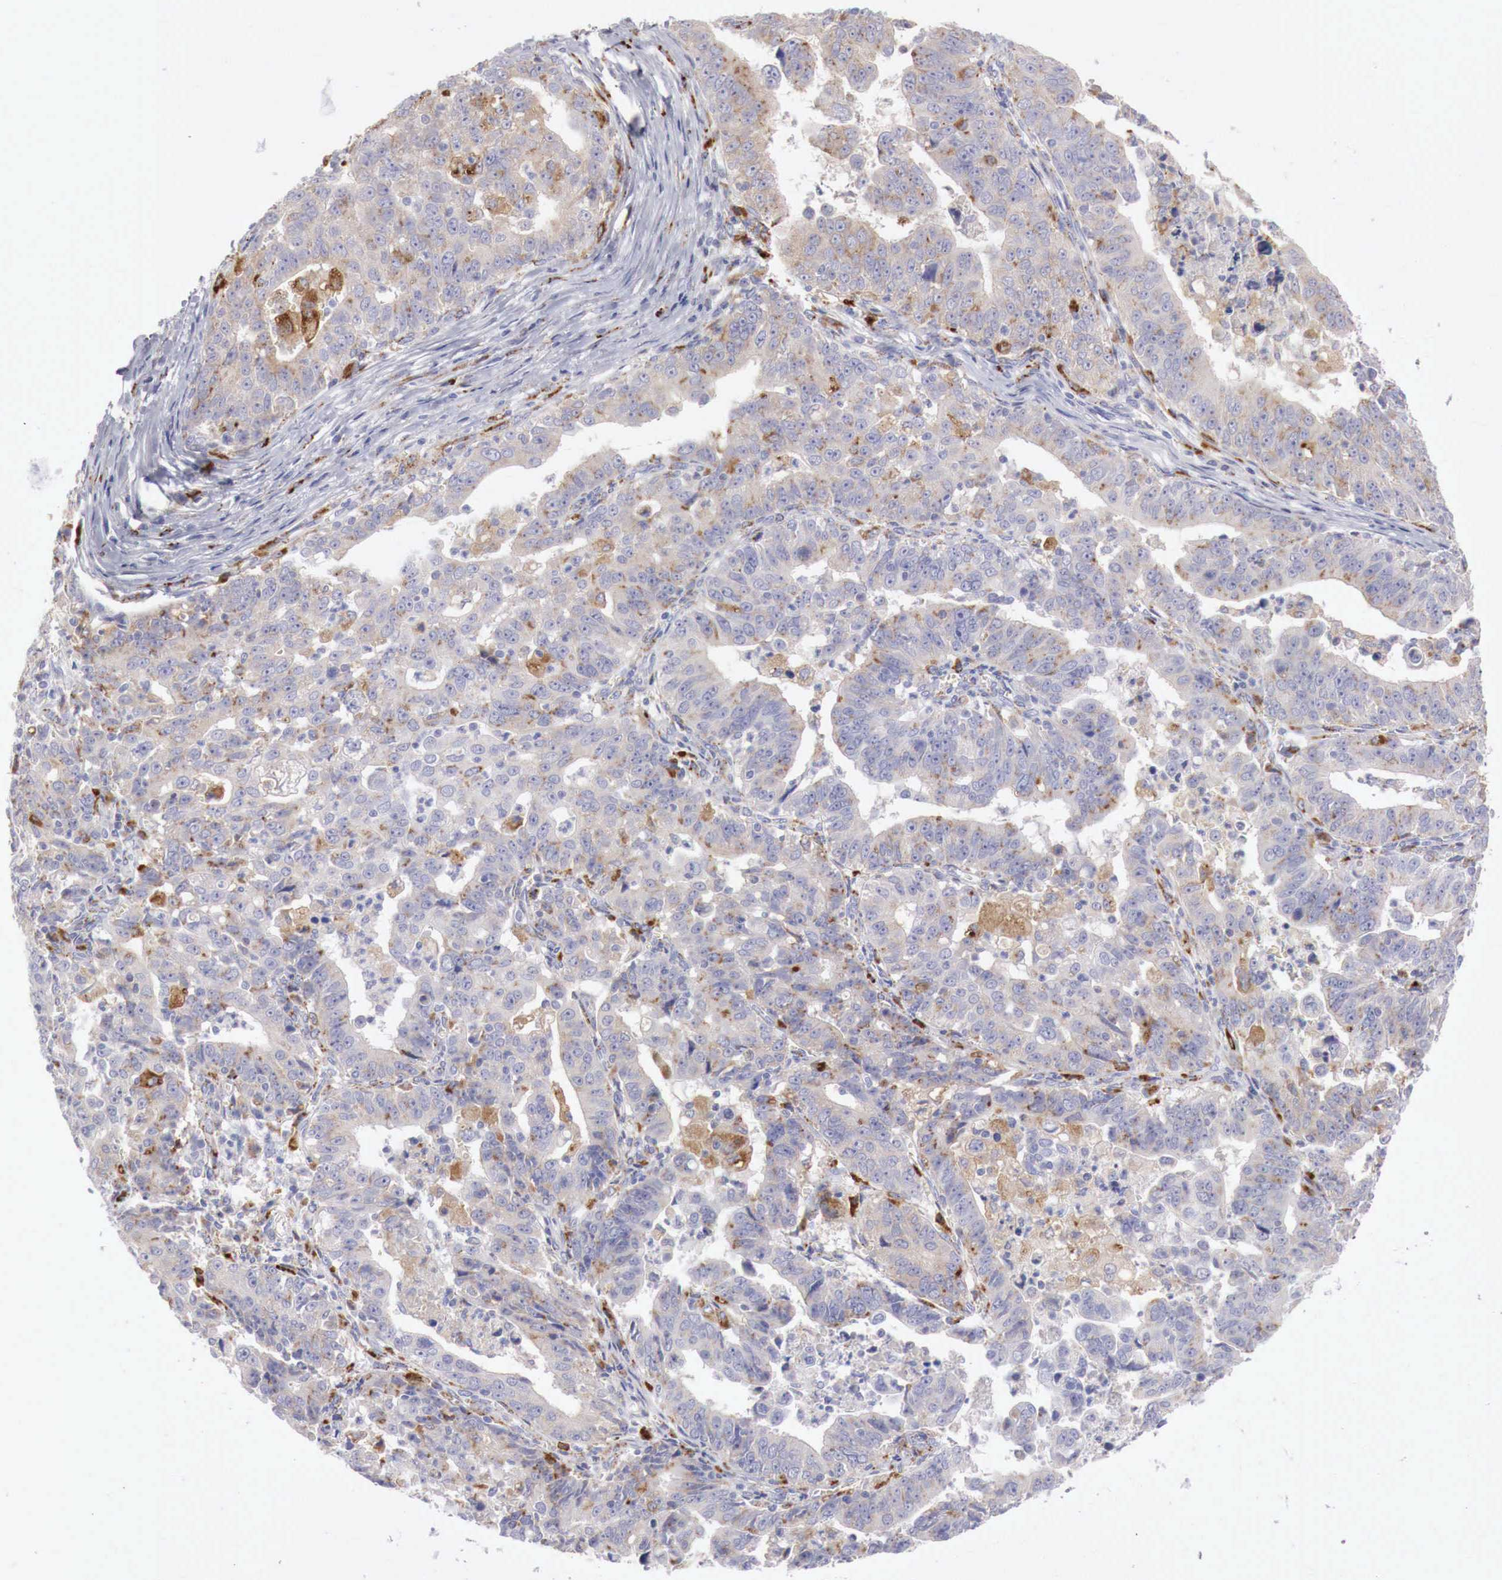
{"staining": {"intensity": "moderate", "quantity": ">75%", "location": "cytoplasmic/membranous"}, "tissue": "stomach cancer", "cell_type": "Tumor cells", "image_type": "cancer", "snomed": [{"axis": "morphology", "description": "Adenocarcinoma, NOS"}, {"axis": "topography", "description": "Stomach, upper"}], "caption": "Immunohistochemical staining of stomach cancer exhibits medium levels of moderate cytoplasmic/membranous staining in approximately >75% of tumor cells. Immunohistochemistry stains the protein in brown and the nuclei are stained blue.", "gene": "GLA", "patient": {"sex": "female", "age": 50}}